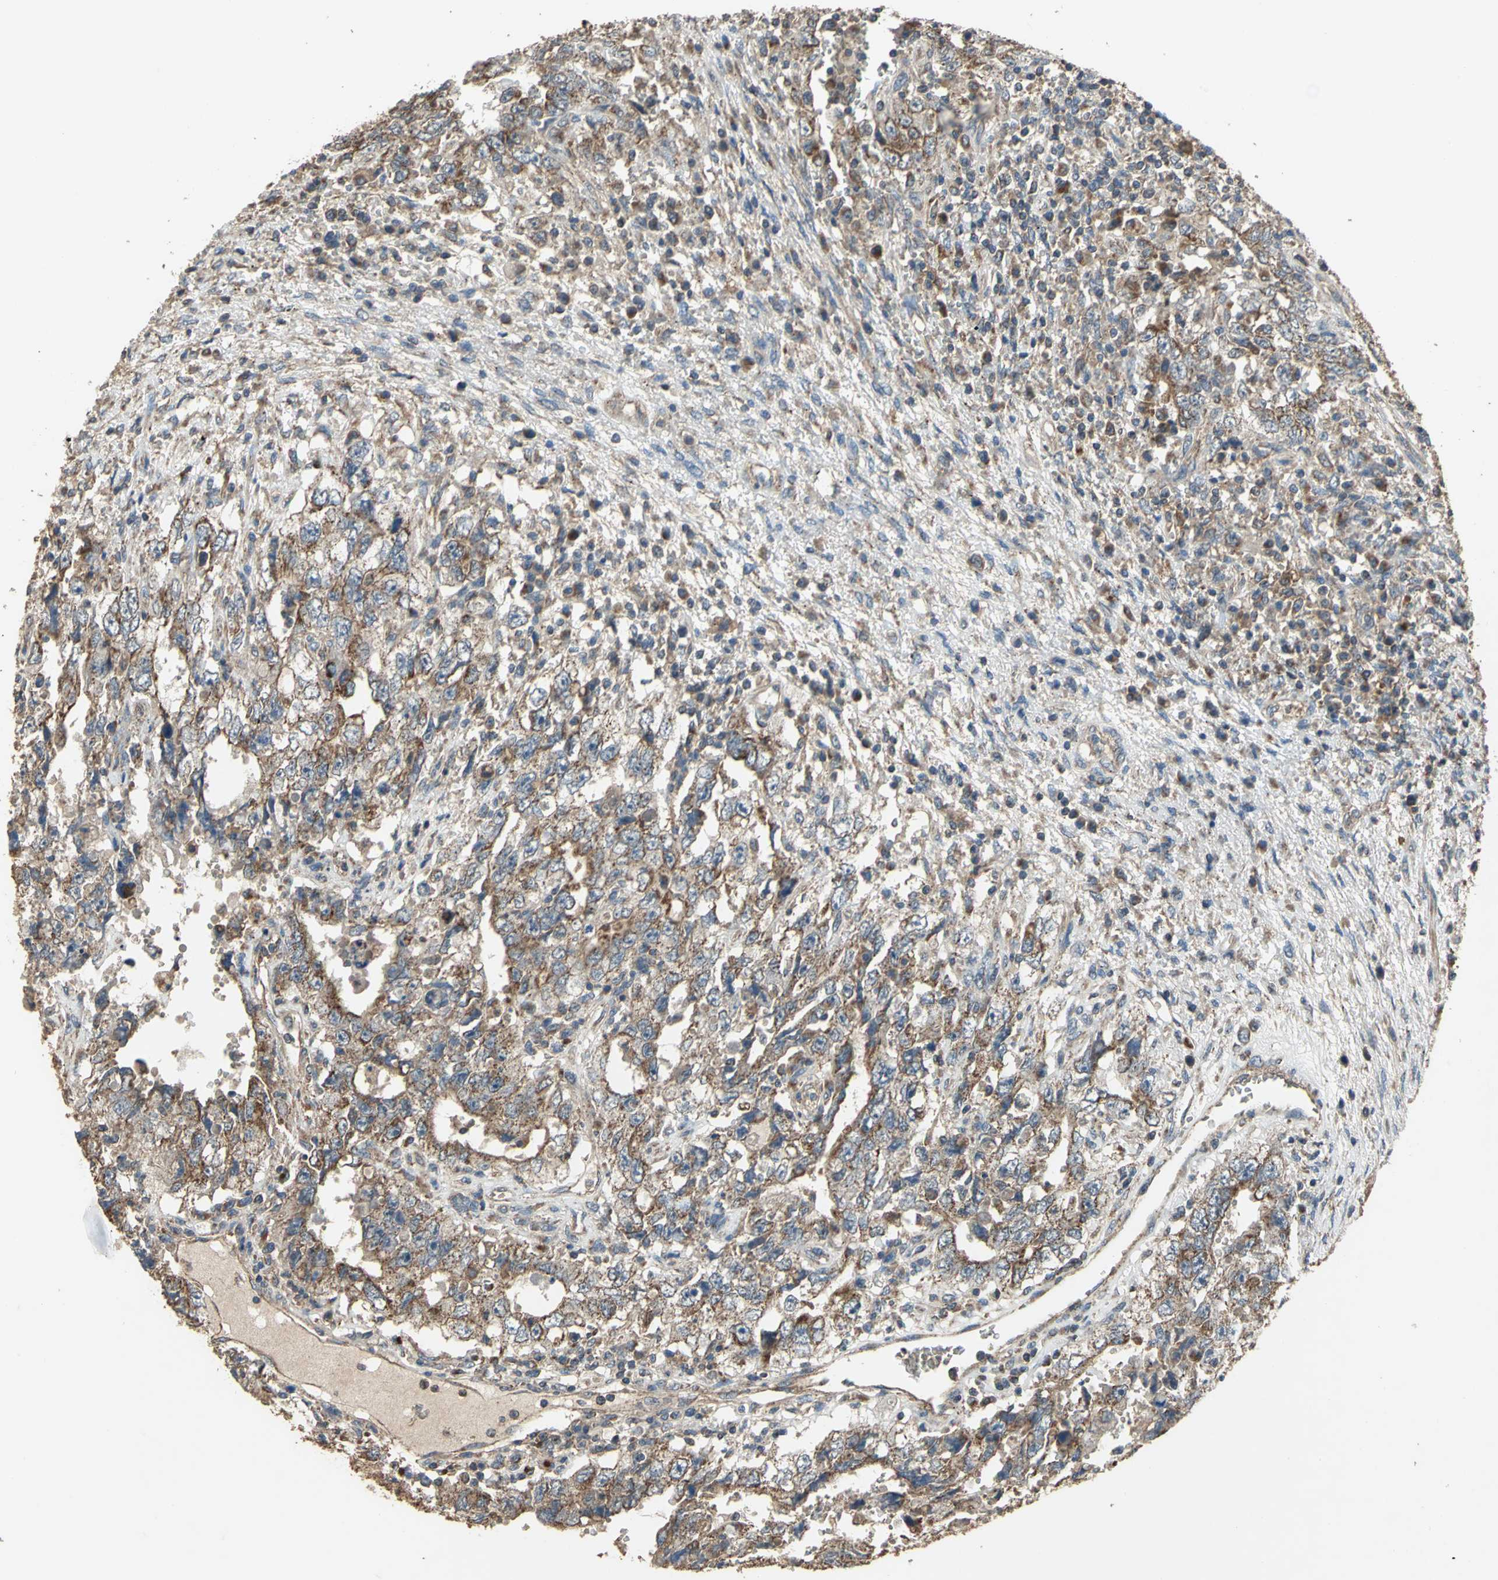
{"staining": {"intensity": "strong", "quantity": ">75%", "location": "cytoplasmic/membranous"}, "tissue": "testis cancer", "cell_type": "Tumor cells", "image_type": "cancer", "snomed": [{"axis": "morphology", "description": "Carcinoma, Embryonal, NOS"}, {"axis": "topography", "description": "Testis"}], "caption": "About >75% of tumor cells in human embryonal carcinoma (testis) display strong cytoplasmic/membranous protein staining as visualized by brown immunohistochemical staining.", "gene": "POLRMT", "patient": {"sex": "male", "age": 26}}